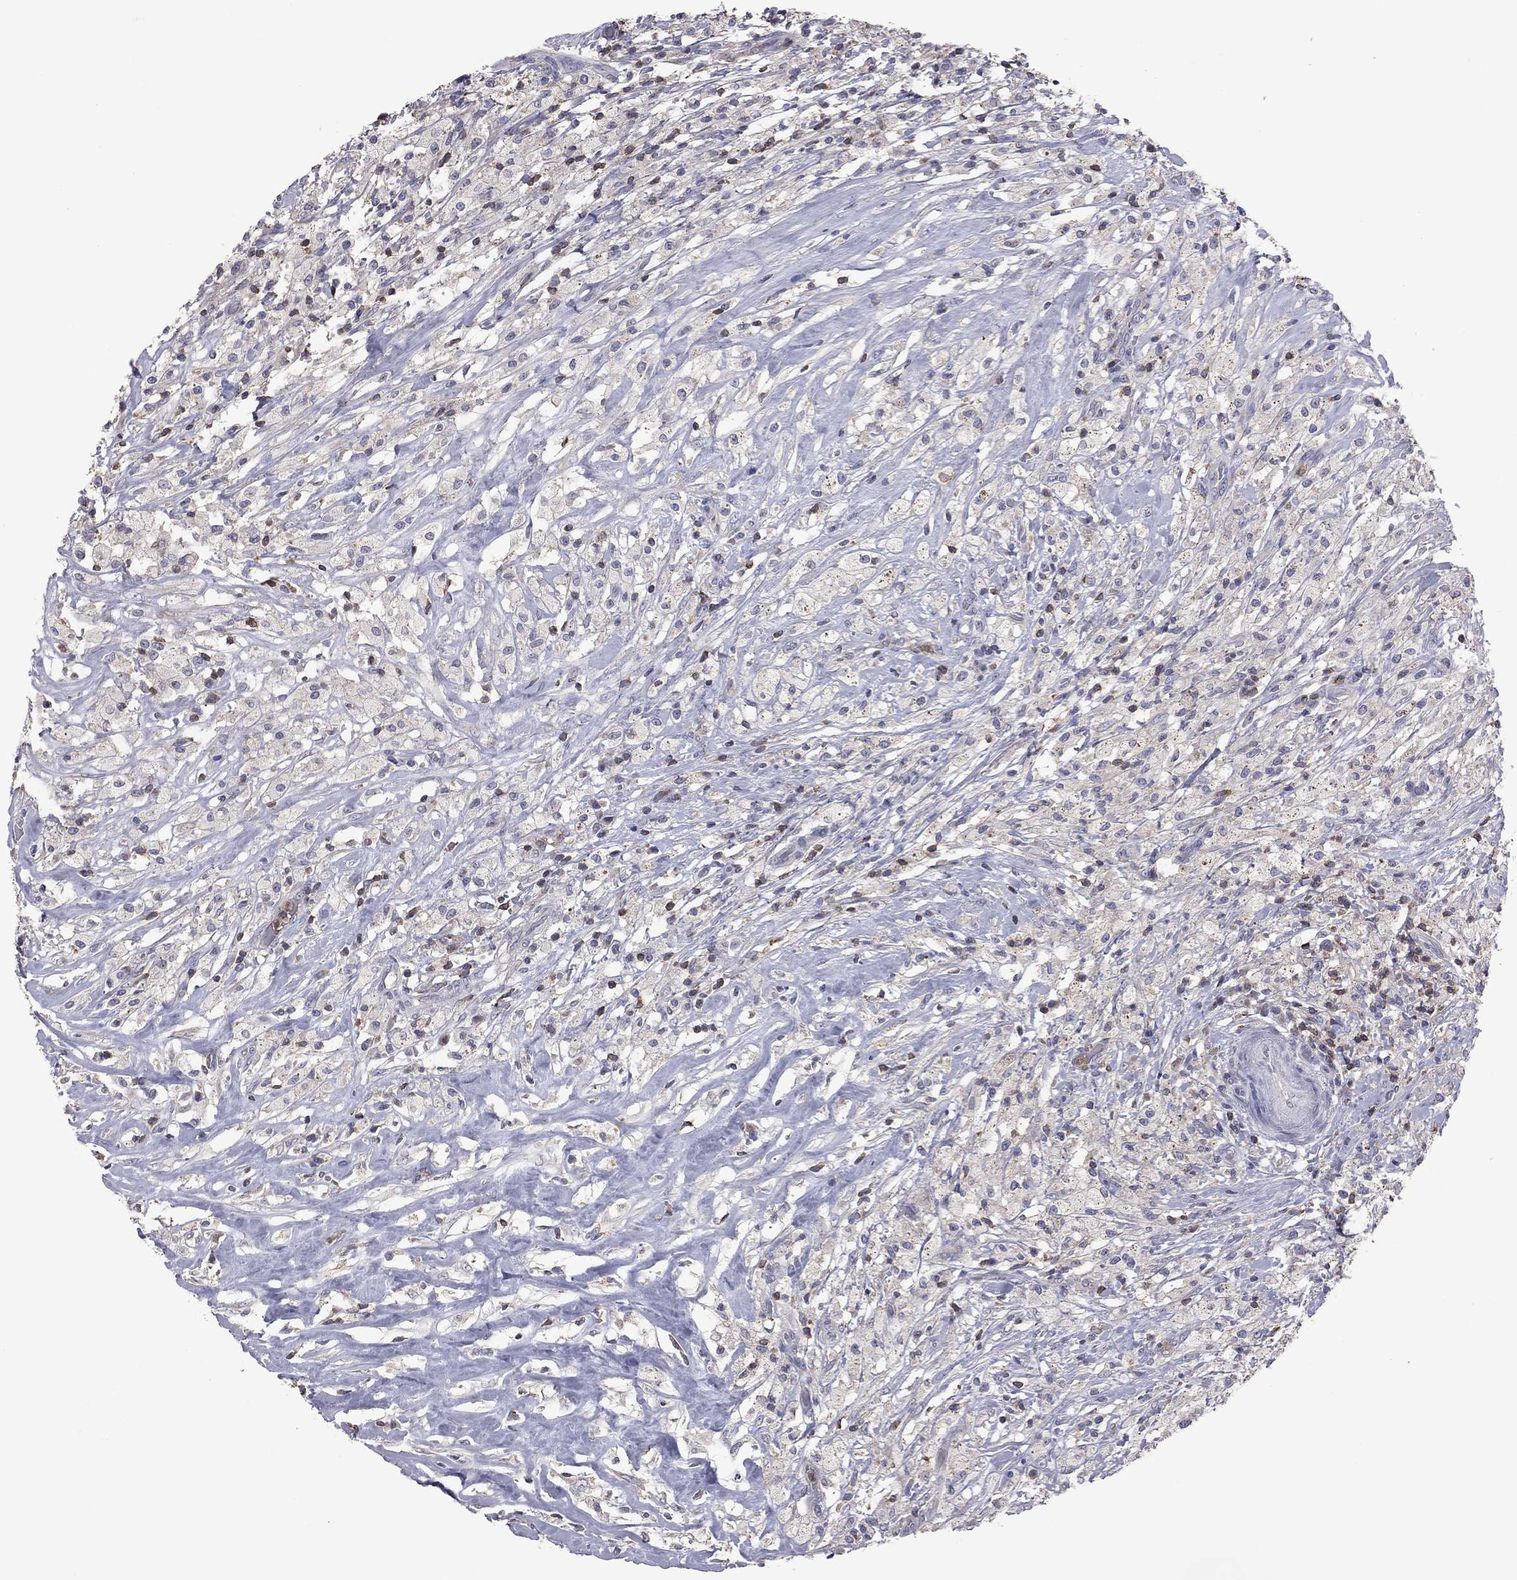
{"staining": {"intensity": "negative", "quantity": "none", "location": "none"}, "tissue": "testis cancer", "cell_type": "Tumor cells", "image_type": "cancer", "snomed": [{"axis": "morphology", "description": "Necrosis, NOS"}, {"axis": "morphology", "description": "Carcinoma, Embryonal, NOS"}, {"axis": "topography", "description": "Testis"}], "caption": "Tumor cells show no significant protein staining in embryonal carcinoma (testis).", "gene": "IPCEF1", "patient": {"sex": "male", "age": 19}}